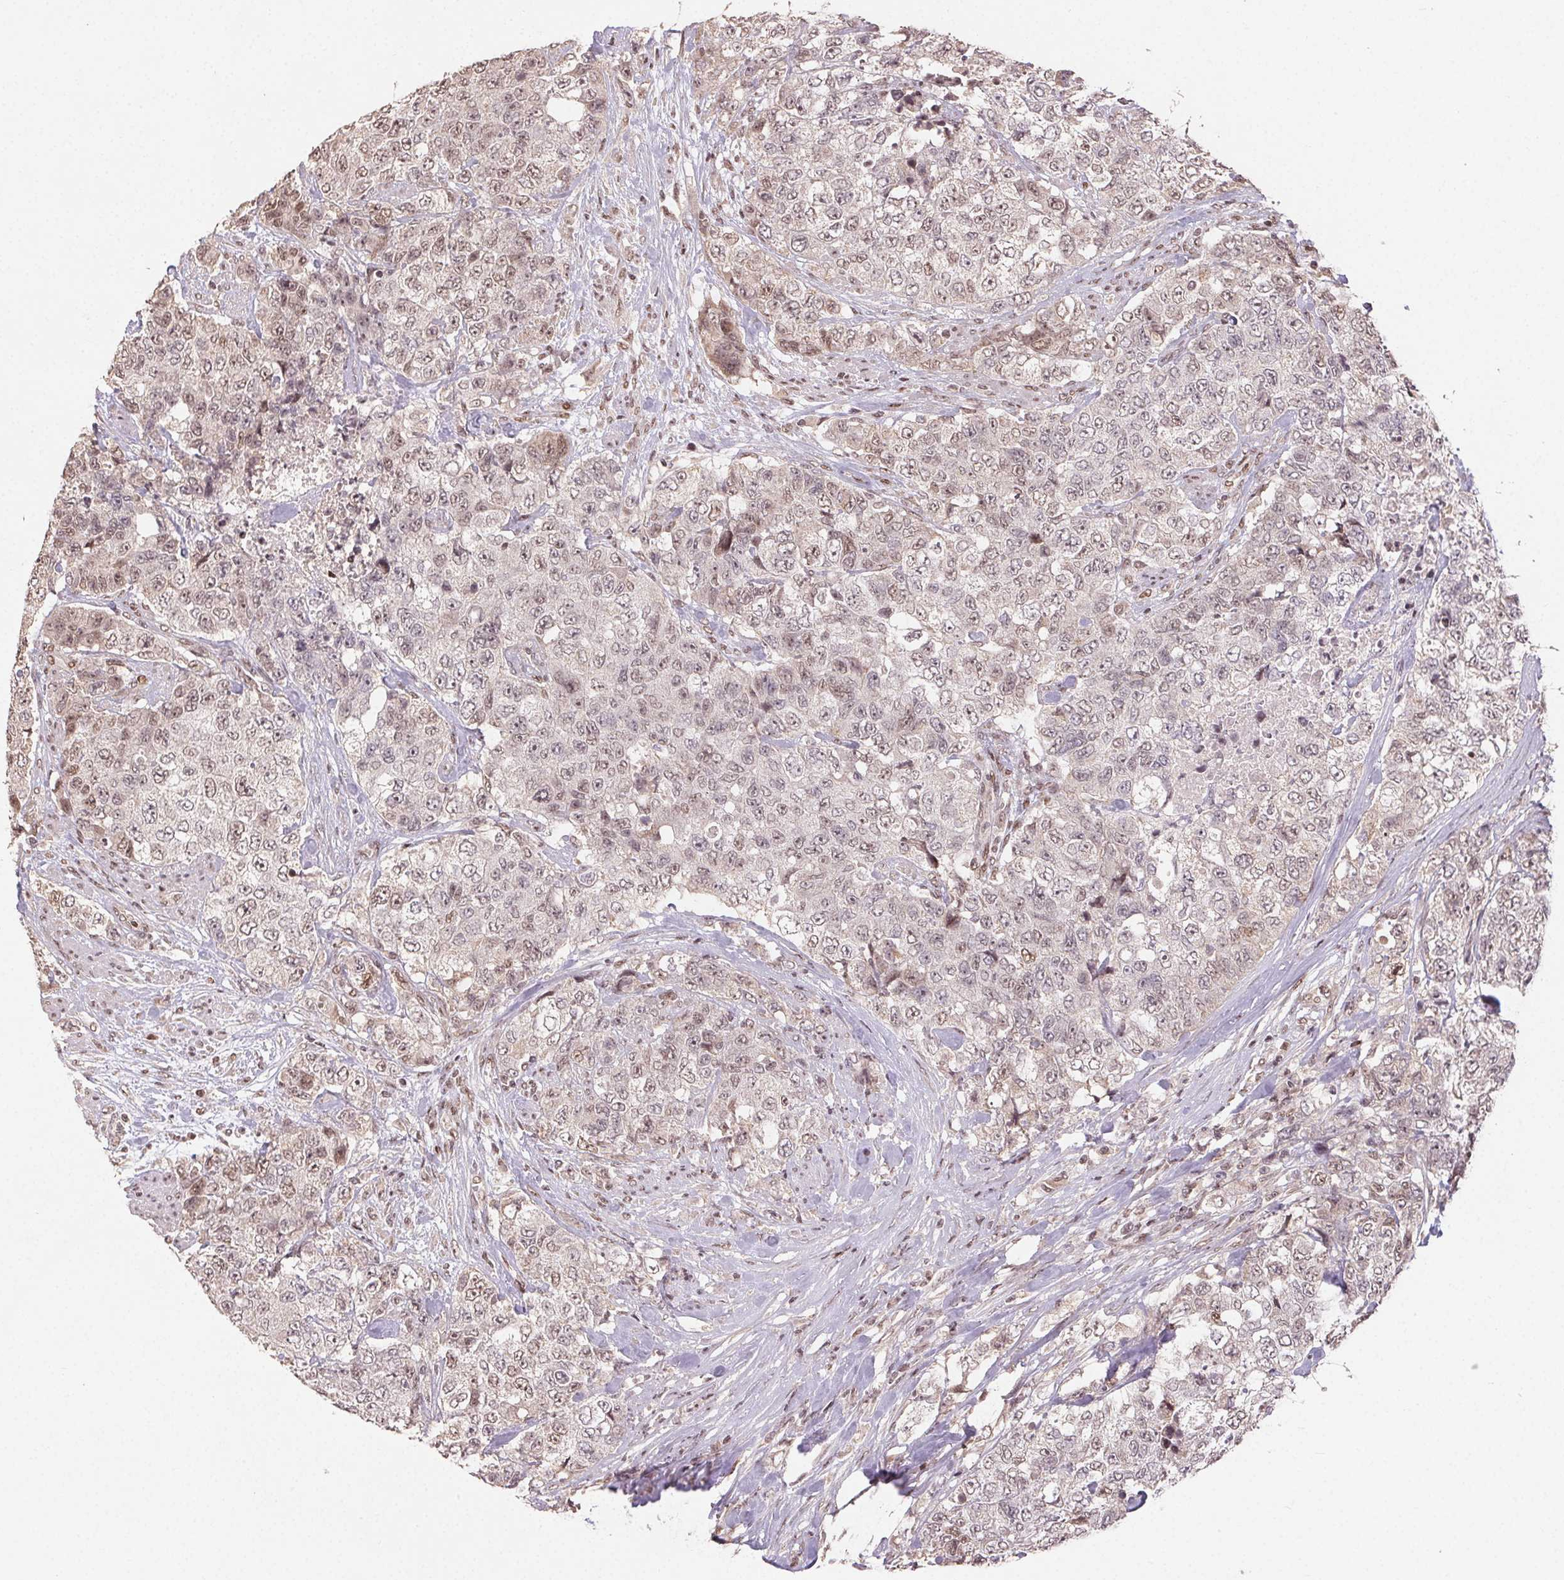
{"staining": {"intensity": "moderate", "quantity": ">75%", "location": "nuclear"}, "tissue": "urothelial cancer", "cell_type": "Tumor cells", "image_type": "cancer", "snomed": [{"axis": "morphology", "description": "Urothelial carcinoma, High grade"}, {"axis": "topography", "description": "Urinary bladder"}], "caption": "Immunohistochemical staining of urothelial carcinoma (high-grade) exhibits medium levels of moderate nuclear positivity in approximately >75% of tumor cells. The staining is performed using DAB brown chromogen to label protein expression. The nuclei are counter-stained blue using hematoxylin.", "gene": "MAPKAPK2", "patient": {"sex": "female", "age": 78}}